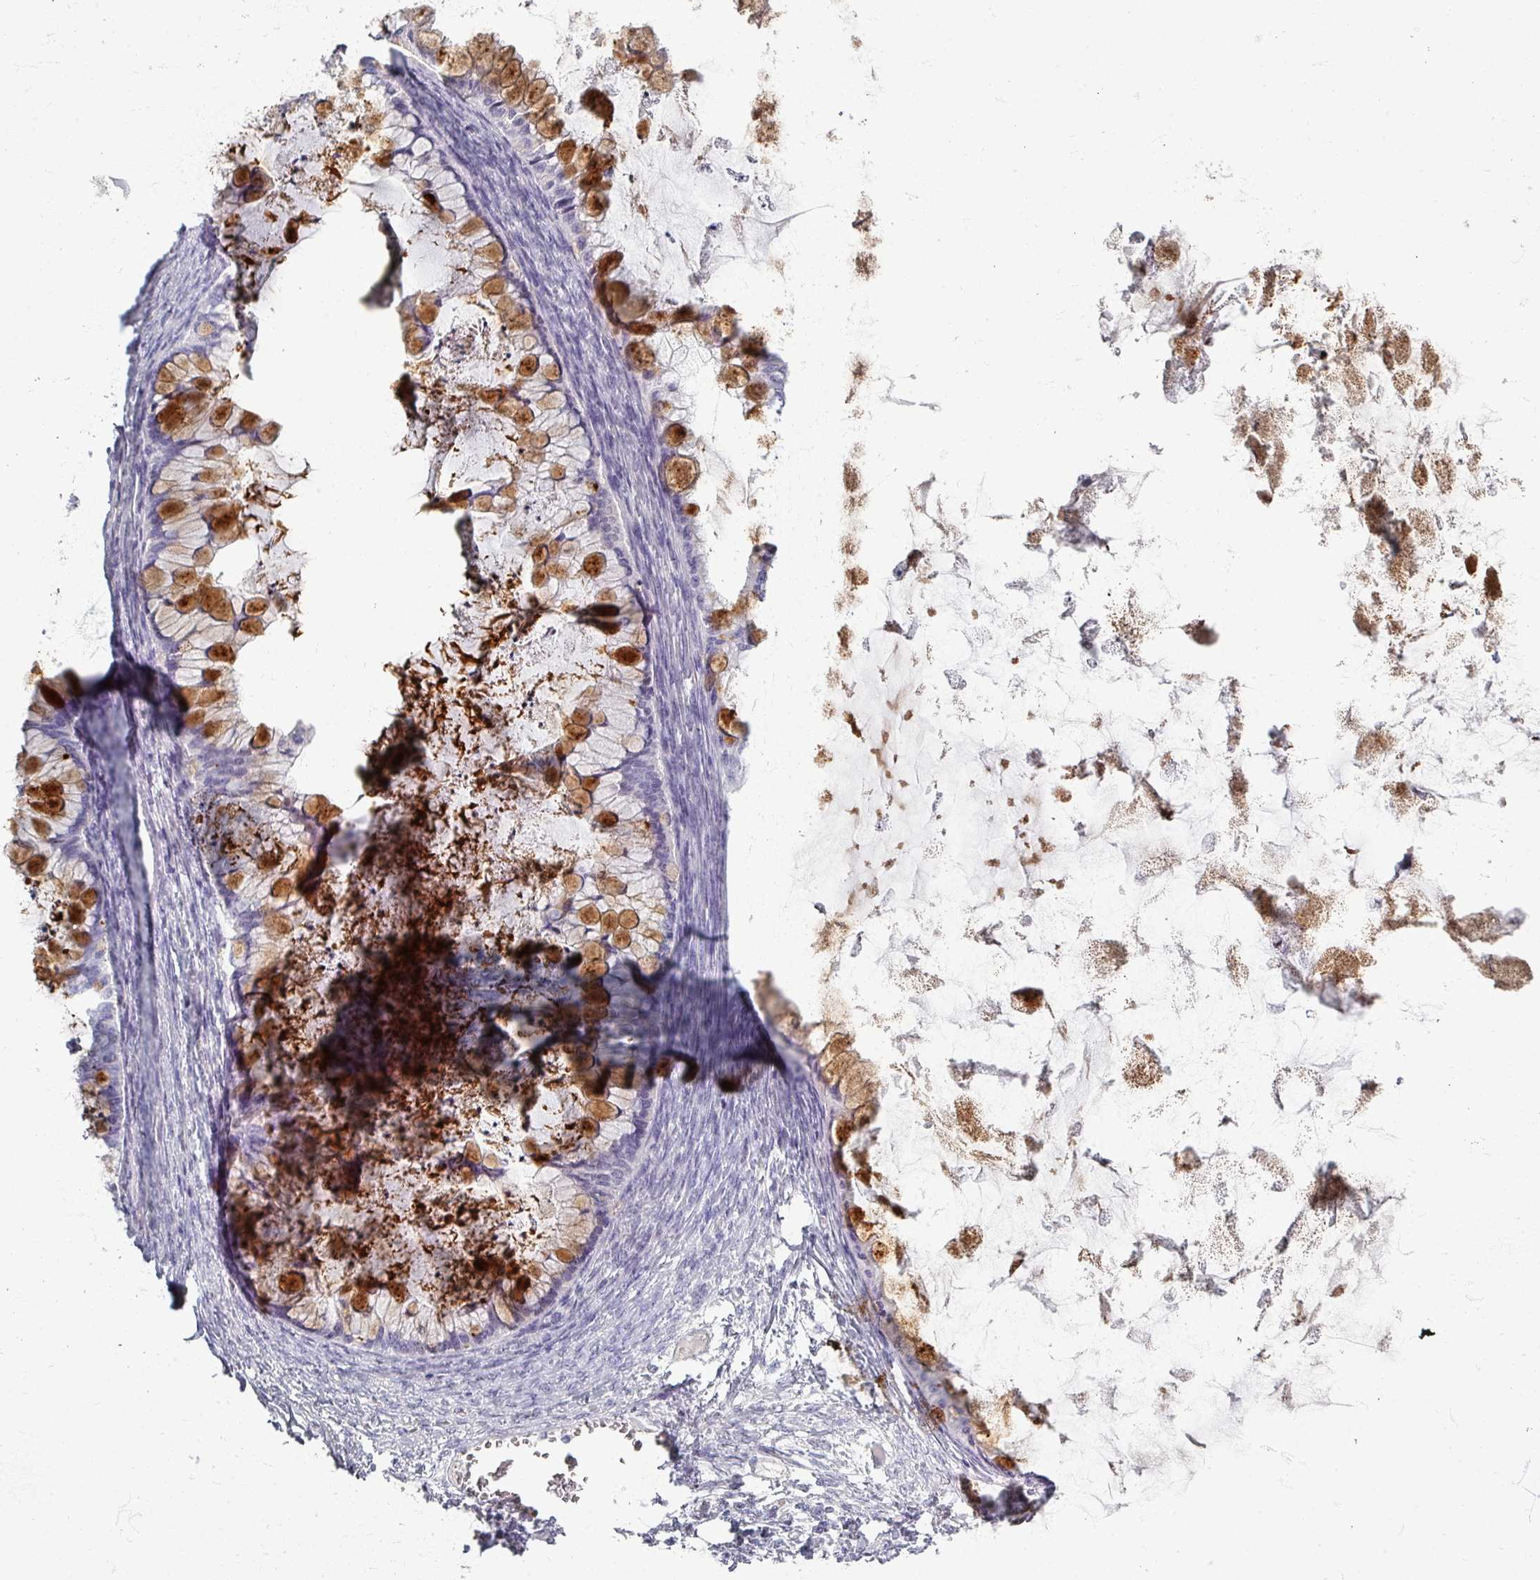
{"staining": {"intensity": "strong", "quantity": "<25%", "location": "cytoplasmic/membranous"}, "tissue": "ovarian cancer", "cell_type": "Tumor cells", "image_type": "cancer", "snomed": [{"axis": "morphology", "description": "Cystadenocarcinoma, mucinous, NOS"}, {"axis": "topography", "description": "Ovary"}], "caption": "Immunohistochemical staining of human ovarian cancer (mucinous cystadenocarcinoma) exhibits medium levels of strong cytoplasmic/membranous protein positivity in approximately <25% of tumor cells. (DAB = brown stain, brightfield microscopy at high magnification).", "gene": "ZNF878", "patient": {"sex": "female", "age": 35}}